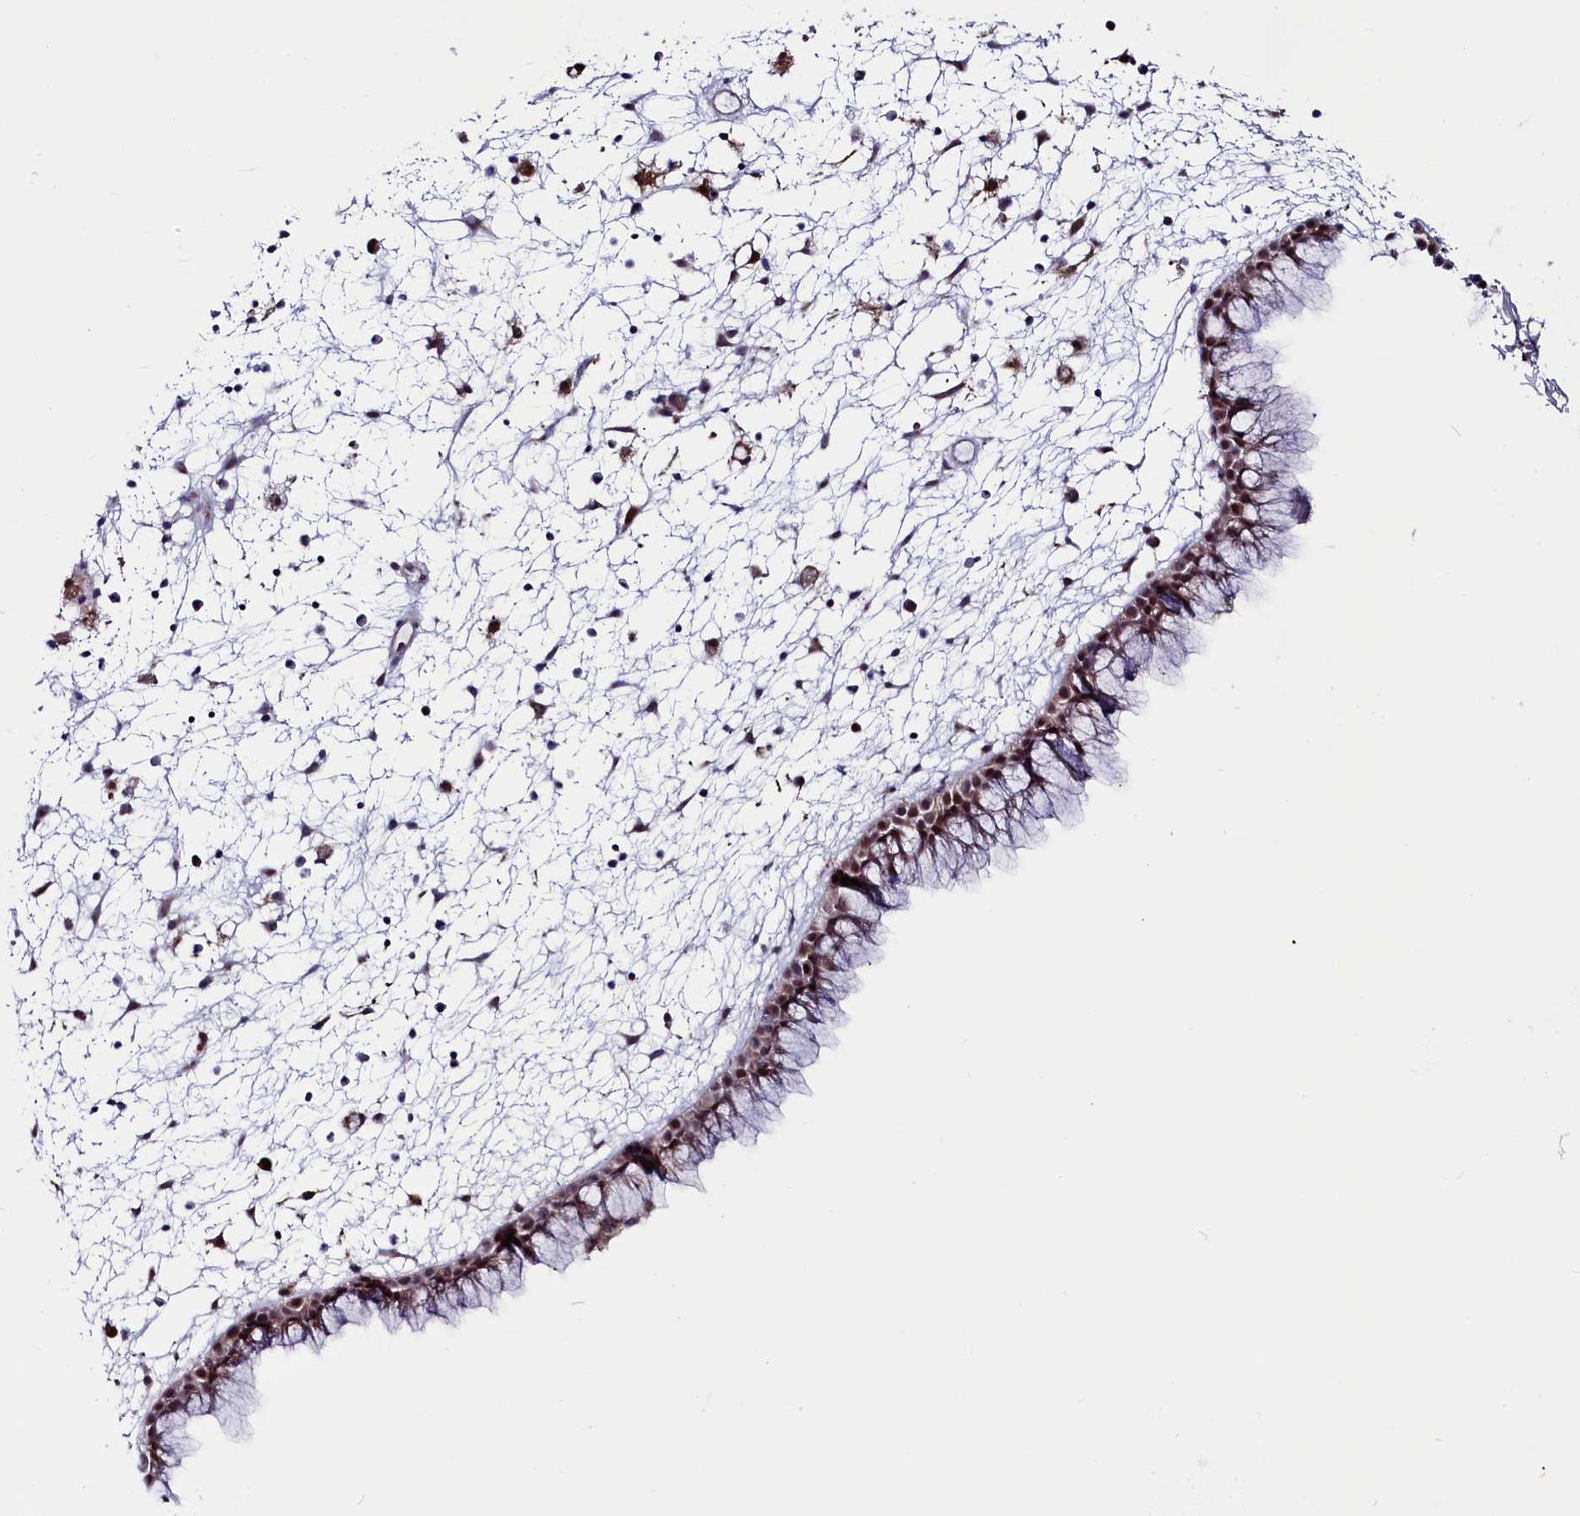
{"staining": {"intensity": "moderate", "quantity": ">75%", "location": "cytoplasmic/membranous"}, "tissue": "nasopharynx", "cell_type": "Respiratory epithelial cells", "image_type": "normal", "snomed": [{"axis": "morphology", "description": "Normal tissue, NOS"}, {"axis": "morphology", "description": "Inflammation, NOS"}, {"axis": "morphology", "description": "Malignant melanoma, Metastatic site"}, {"axis": "topography", "description": "Nasopharynx"}], "caption": "A micrograph of nasopharynx stained for a protein shows moderate cytoplasmic/membranous brown staining in respiratory epithelial cells. Using DAB (3,3'-diaminobenzidine) (brown) and hematoxylin (blue) stains, captured at high magnification using brightfield microscopy.", "gene": "CIAPIN1", "patient": {"sex": "male", "age": 70}}